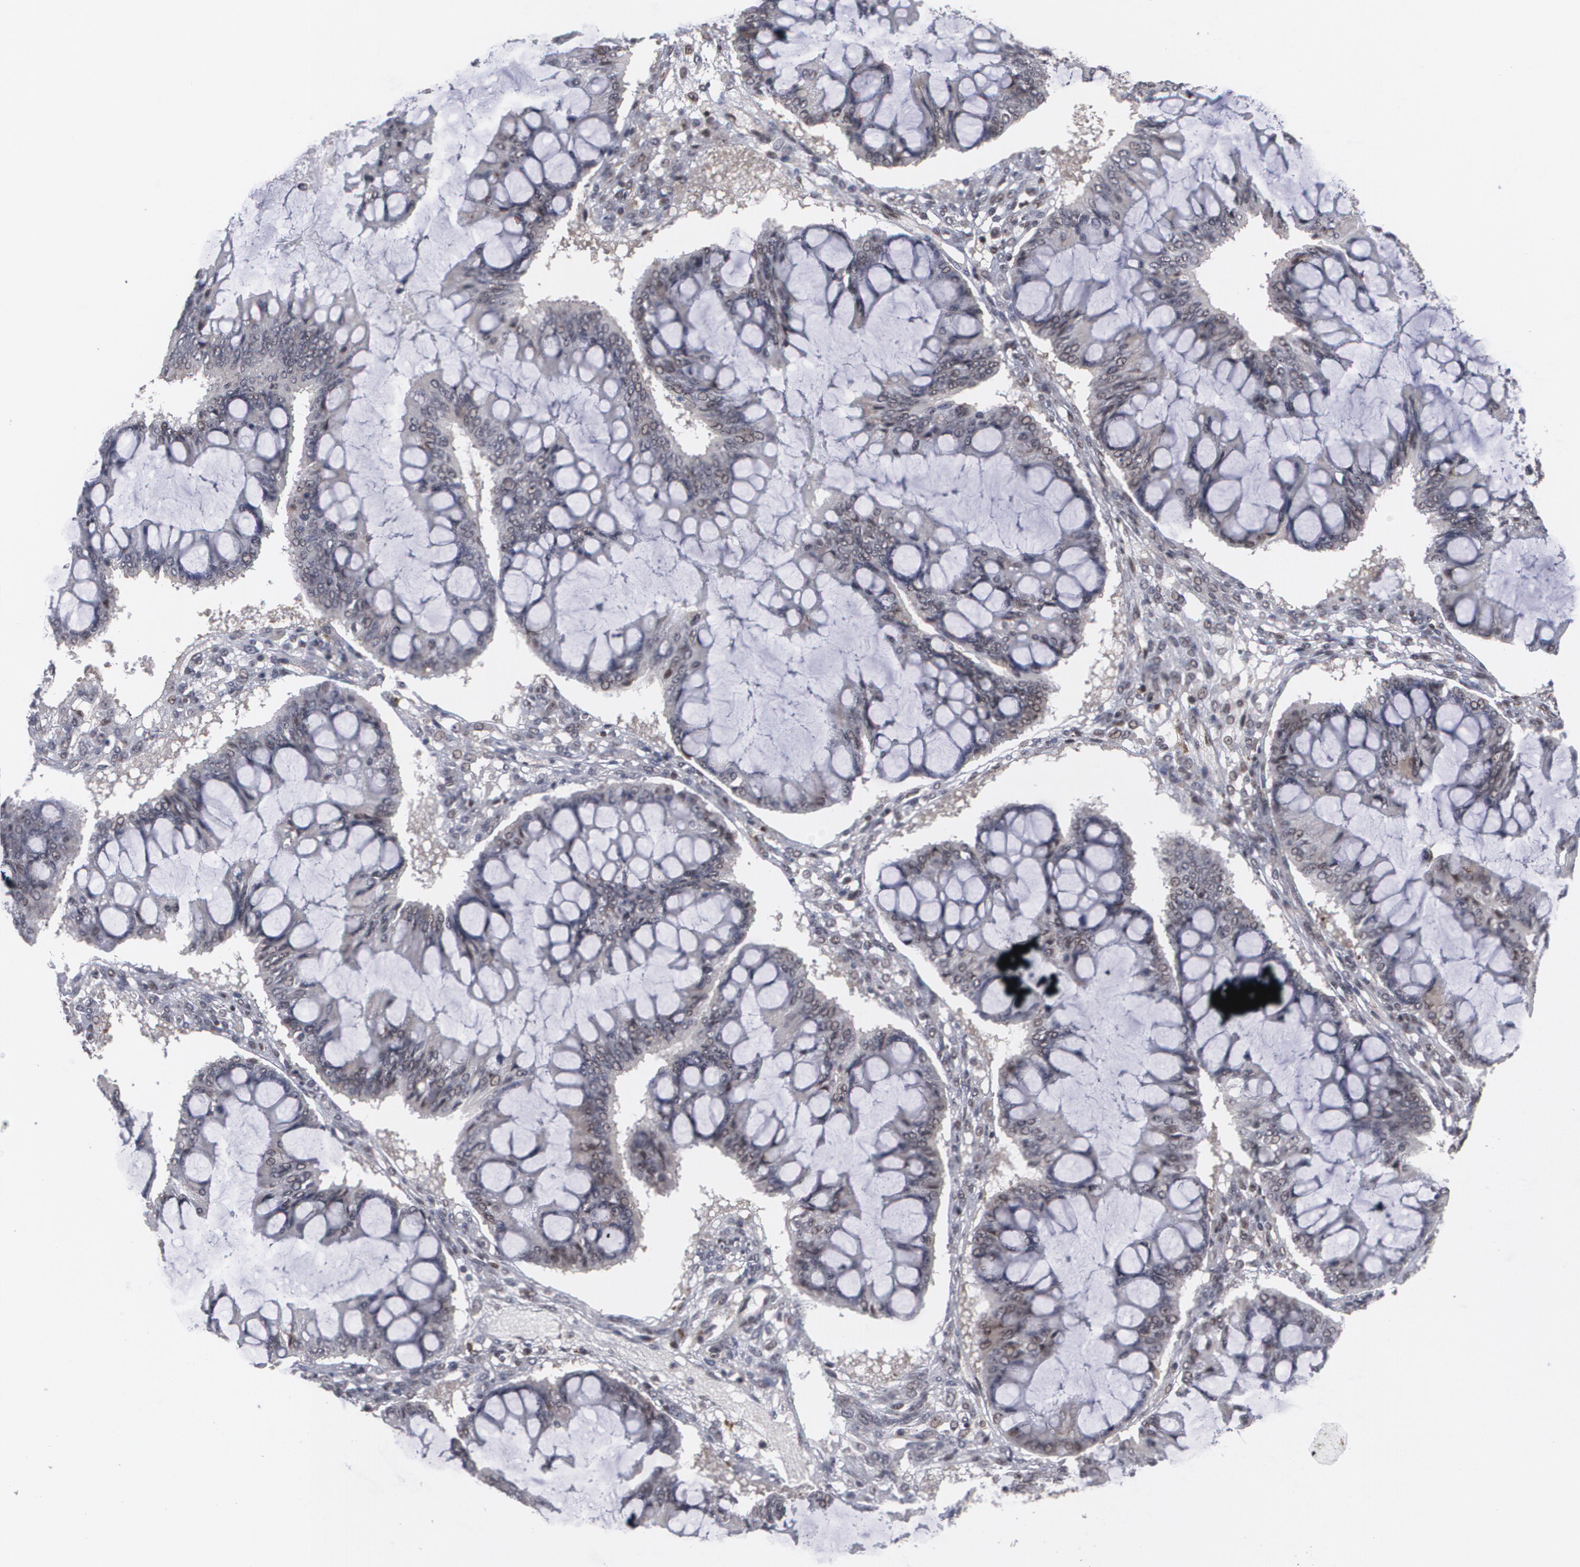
{"staining": {"intensity": "weak", "quantity": ">75%", "location": "nuclear"}, "tissue": "ovarian cancer", "cell_type": "Tumor cells", "image_type": "cancer", "snomed": [{"axis": "morphology", "description": "Cystadenocarcinoma, mucinous, NOS"}, {"axis": "topography", "description": "Ovary"}], "caption": "This photomicrograph shows ovarian mucinous cystadenocarcinoma stained with IHC to label a protein in brown. The nuclear of tumor cells show weak positivity for the protein. Nuclei are counter-stained blue.", "gene": "INTS6", "patient": {"sex": "female", "age": 73}}